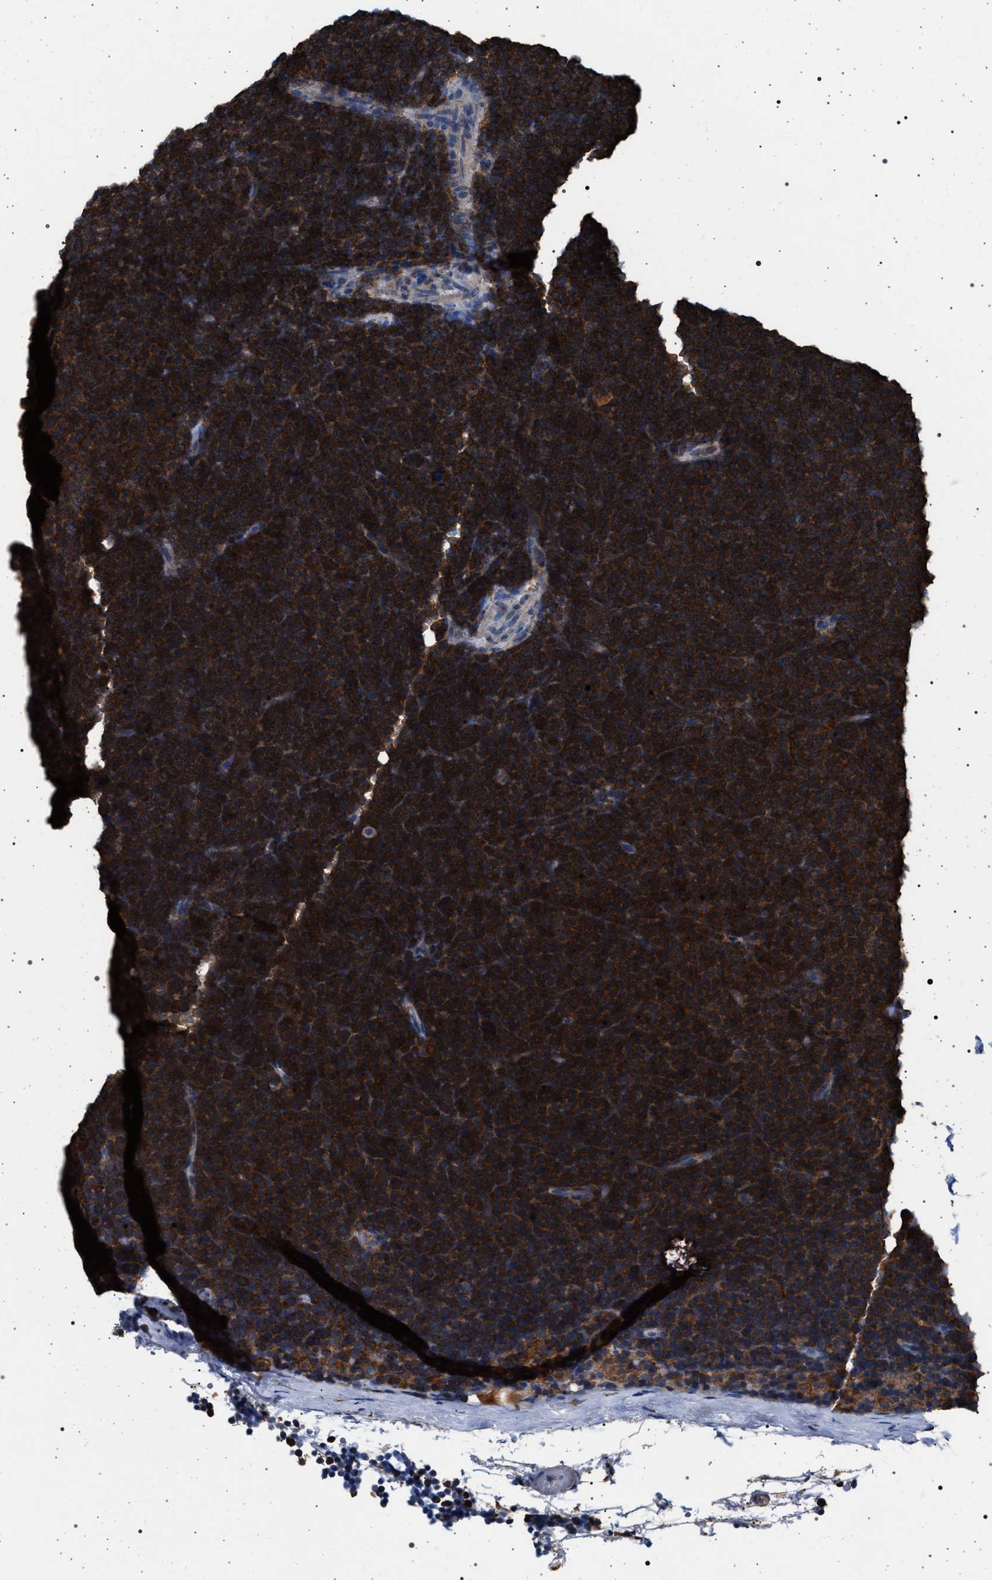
{"staining": {"intensity": "strong", "quantity": ">75%", "location": "cytoplasmic/membranous"}, "tissue": "lymphoma", "cell_type": "Tumor cells", "image_type": "cancer", "snomed": [{"axis": "morphology", "description": "Malignant lymphoma, non-Hodgkin's type, Low grade"}, {"axis": "topography", "description": "Lymph node"}], "caption": "Protein expression analysis of human malignant lymphoma, non-Hodgkin's type (low-grade) reveals strong cytoplasmic/membranous expression in about >75% of tumor cells.", "gene": "SMAP2", "patient": {"sex": "female", "age": 53}}